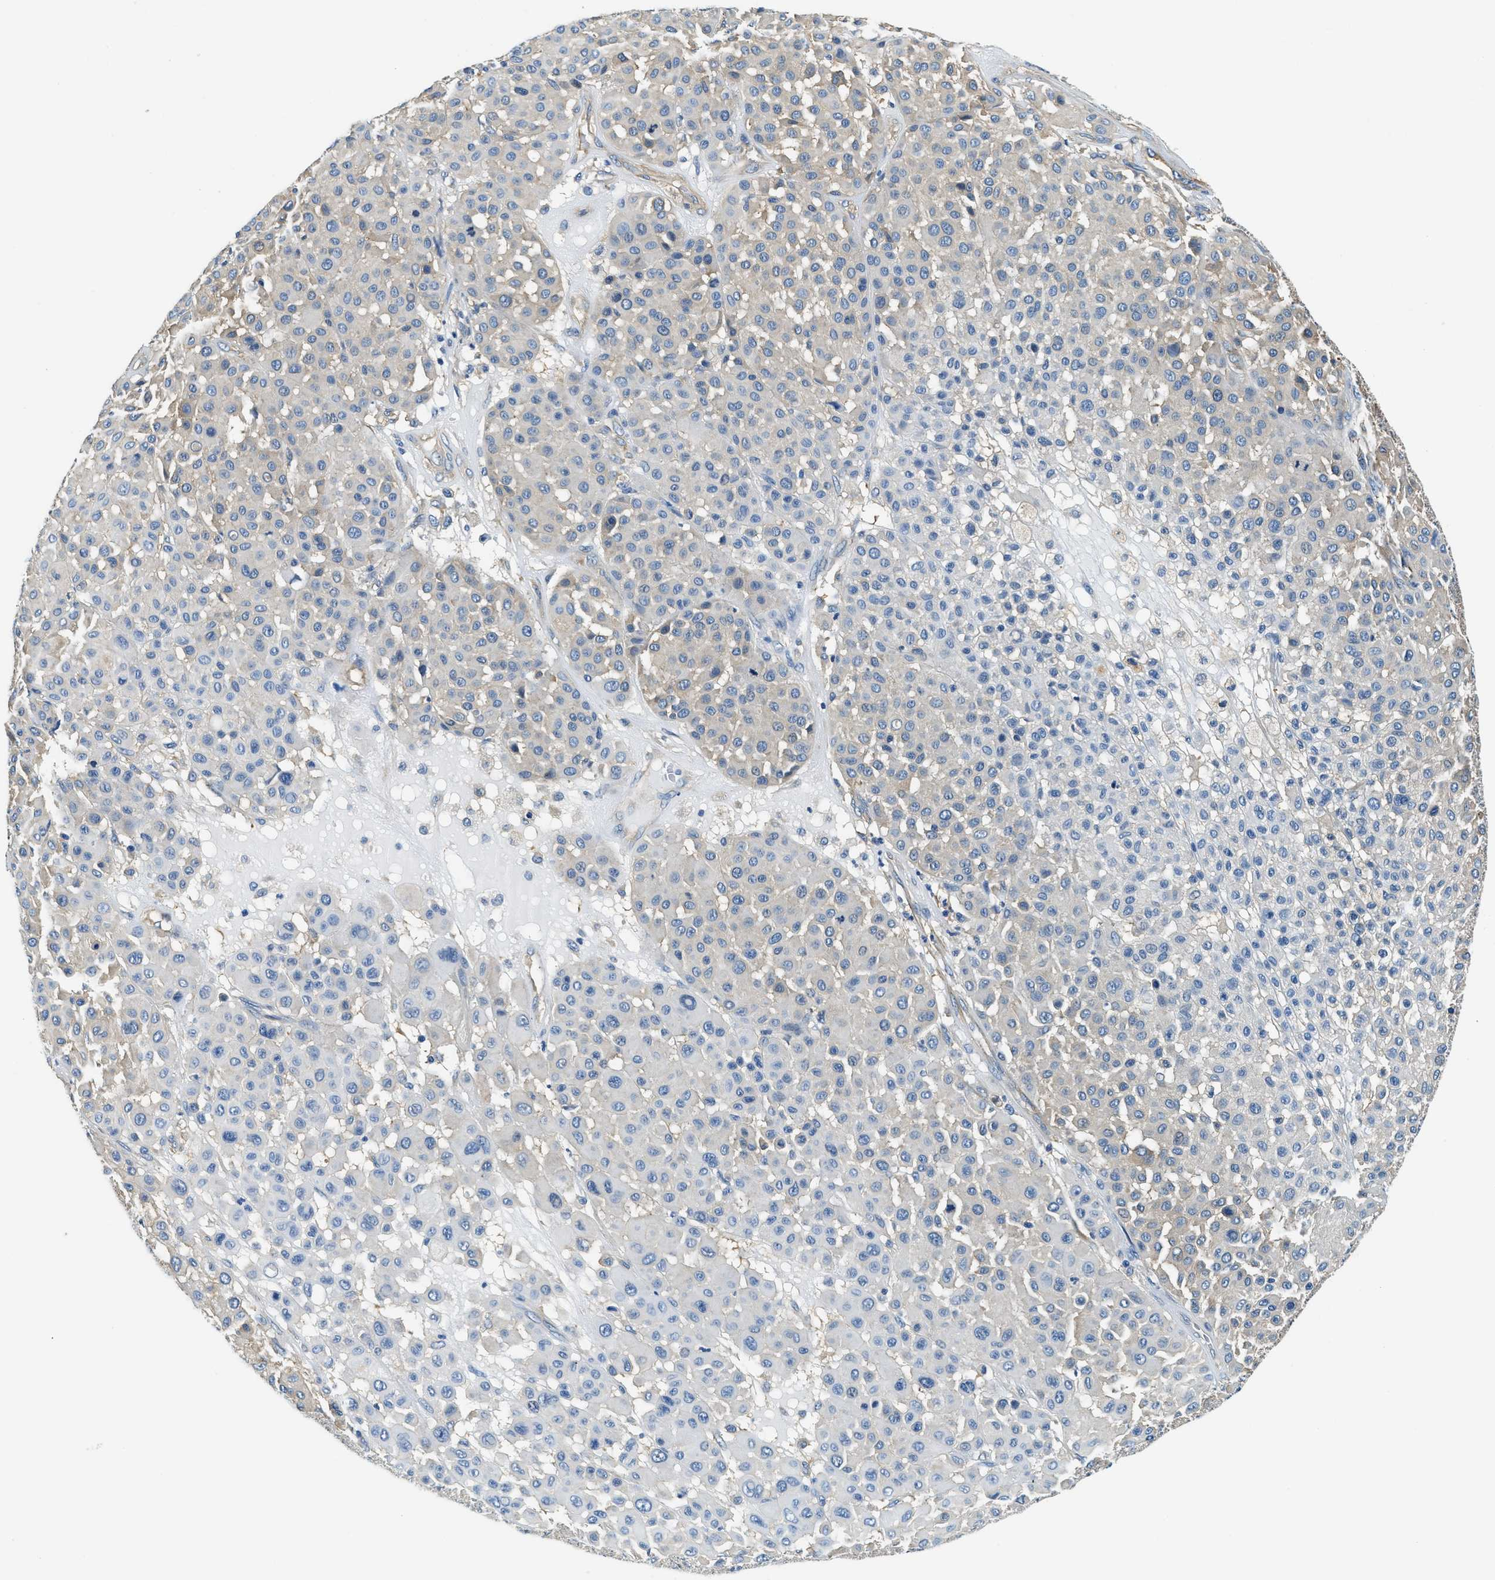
{"staining": {"intensity": "weak", "quantity": "<25%", "location": "cytoplasmic/membranous"}, "tissue": "melanoma", "cell_type": "Tumor cells", "image_type": "cancer", "snomed": [{"axis": "morphology", "description": "Malignant melanoma, Metastatic site"}, {"axis": "topography", "description": "Soft tissue"}], "caption": "Immunohistochemistry micrograph of neoplastic tissue: human melanoma stained with DAB (3,3'-diaminobenzidine) reveals no significant protein staining in tumor cells. Nuclei are stained in blue.", "gene": "TWF1", "patient": {"sex": "male", "age": 41}}